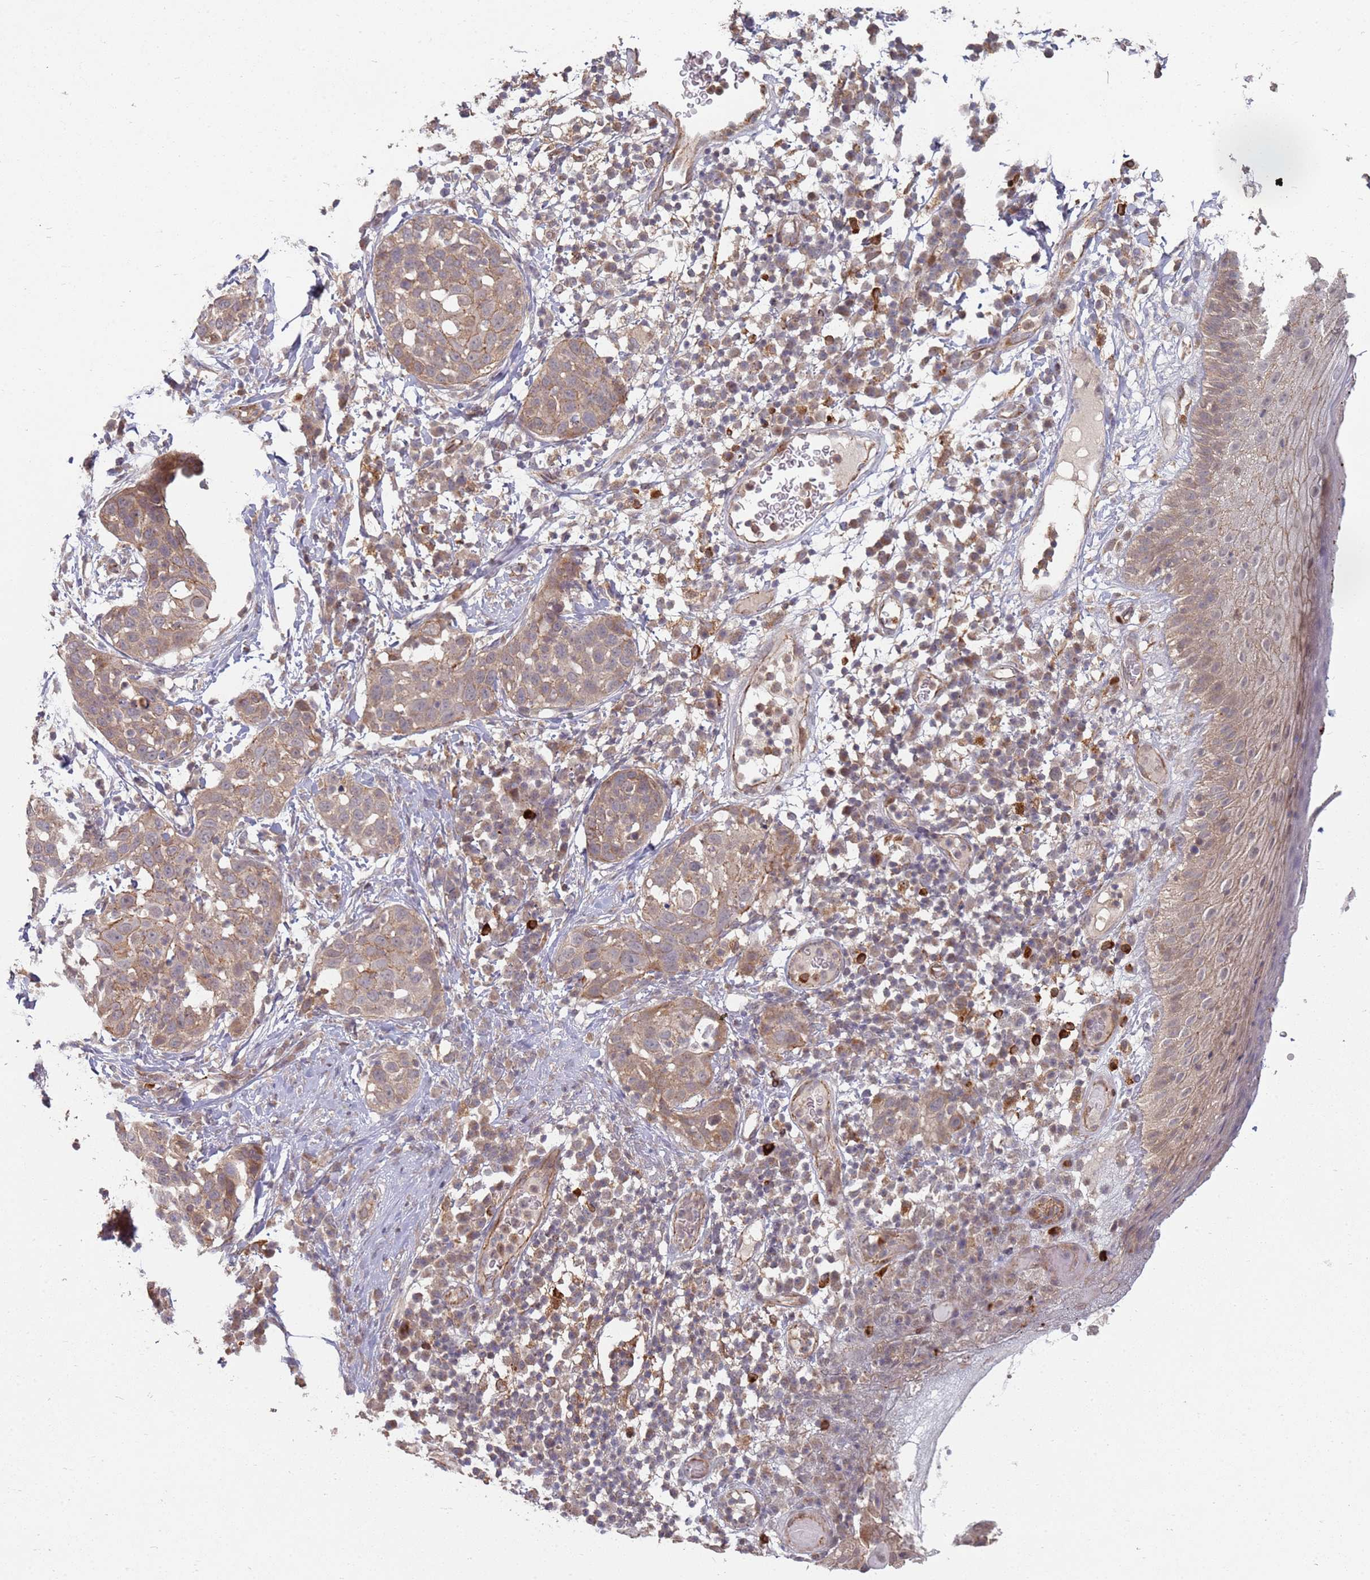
{"staining": {"intensity": "moderate", "quantity": ">75%", "location": "cytoplasmic/membranous"}, "tissue": "skin cancer", "cell_type": "Tumor cells", "image_type": "cancer", "snomed": [{"axis": "morphology", "description": "Squamous cell carcinoma, NOS"}, {"axis": "topography", "description": "Skin"}], "caption": "Moderate cytoplasmic/membranous staining for a protein is identified in approximately >75% of tumor cells of skin squamous cell carcinoma using IHC.", "gene": "MPEG1", "patient": {"sex": "female", "age": 44}}